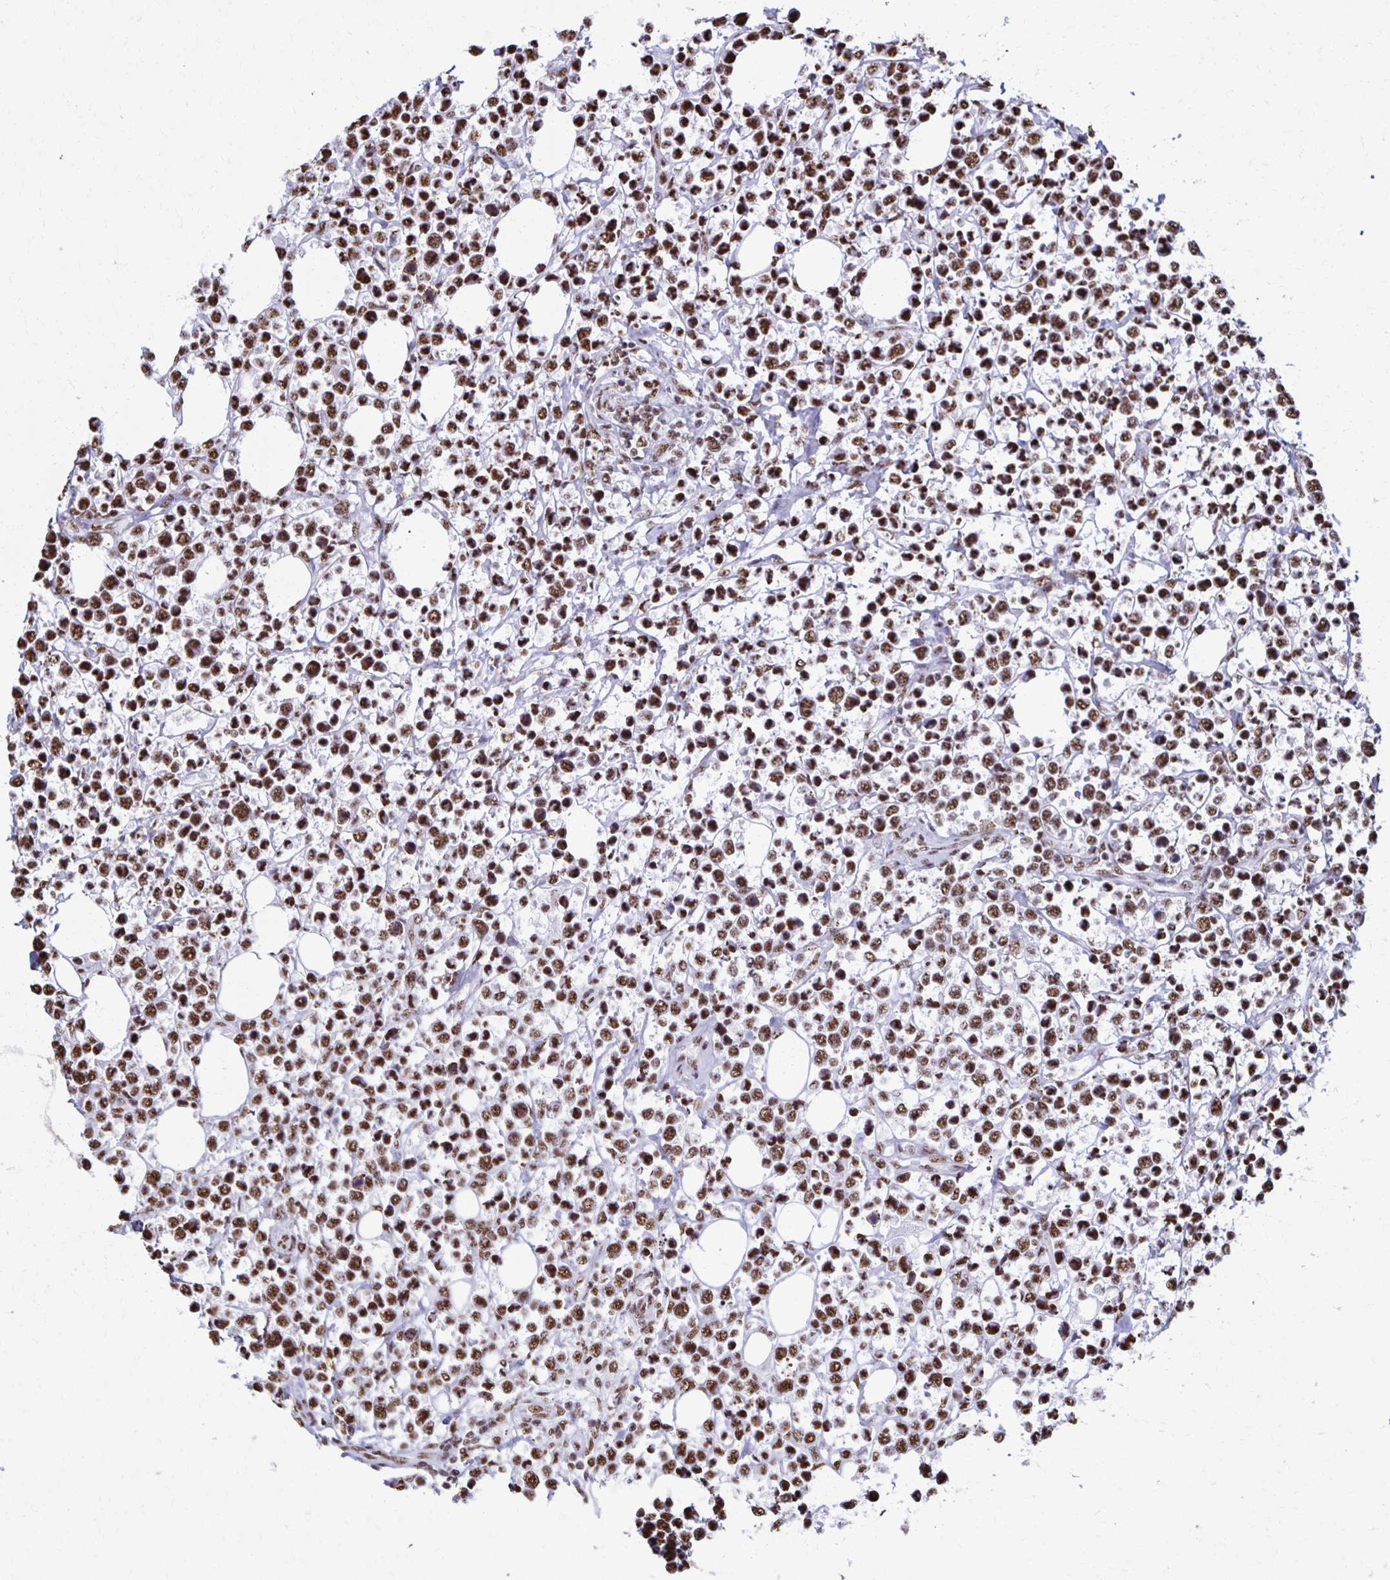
{"staining": {"intensity": "moderate", "quantity": ">75%", "location": "nuclear"}, "tissue": "lymphoma", "cell_type": "Tumor cells", "image_type": "cancer", "snomed": [{"axis": "morphology", "description": "Malignant lymphoma, non-Hodgkin's type, Low grade"}, {"axis": "topography", "description": "Lymph node"}], "caption": "The photomicrograph displays immunohistochemical staining of malignant lymphoma, non-Hodgkin's type (low-grade). There is moderate nuclear positivity is seen in about >75% of tumor cells. The staining is performed using DAB brown chromogen to label protein expression. The nuclei are counter-stained blue using hematoxylin.", "gene": "NONO", "patient": {"sex": "male", "age": 60}}